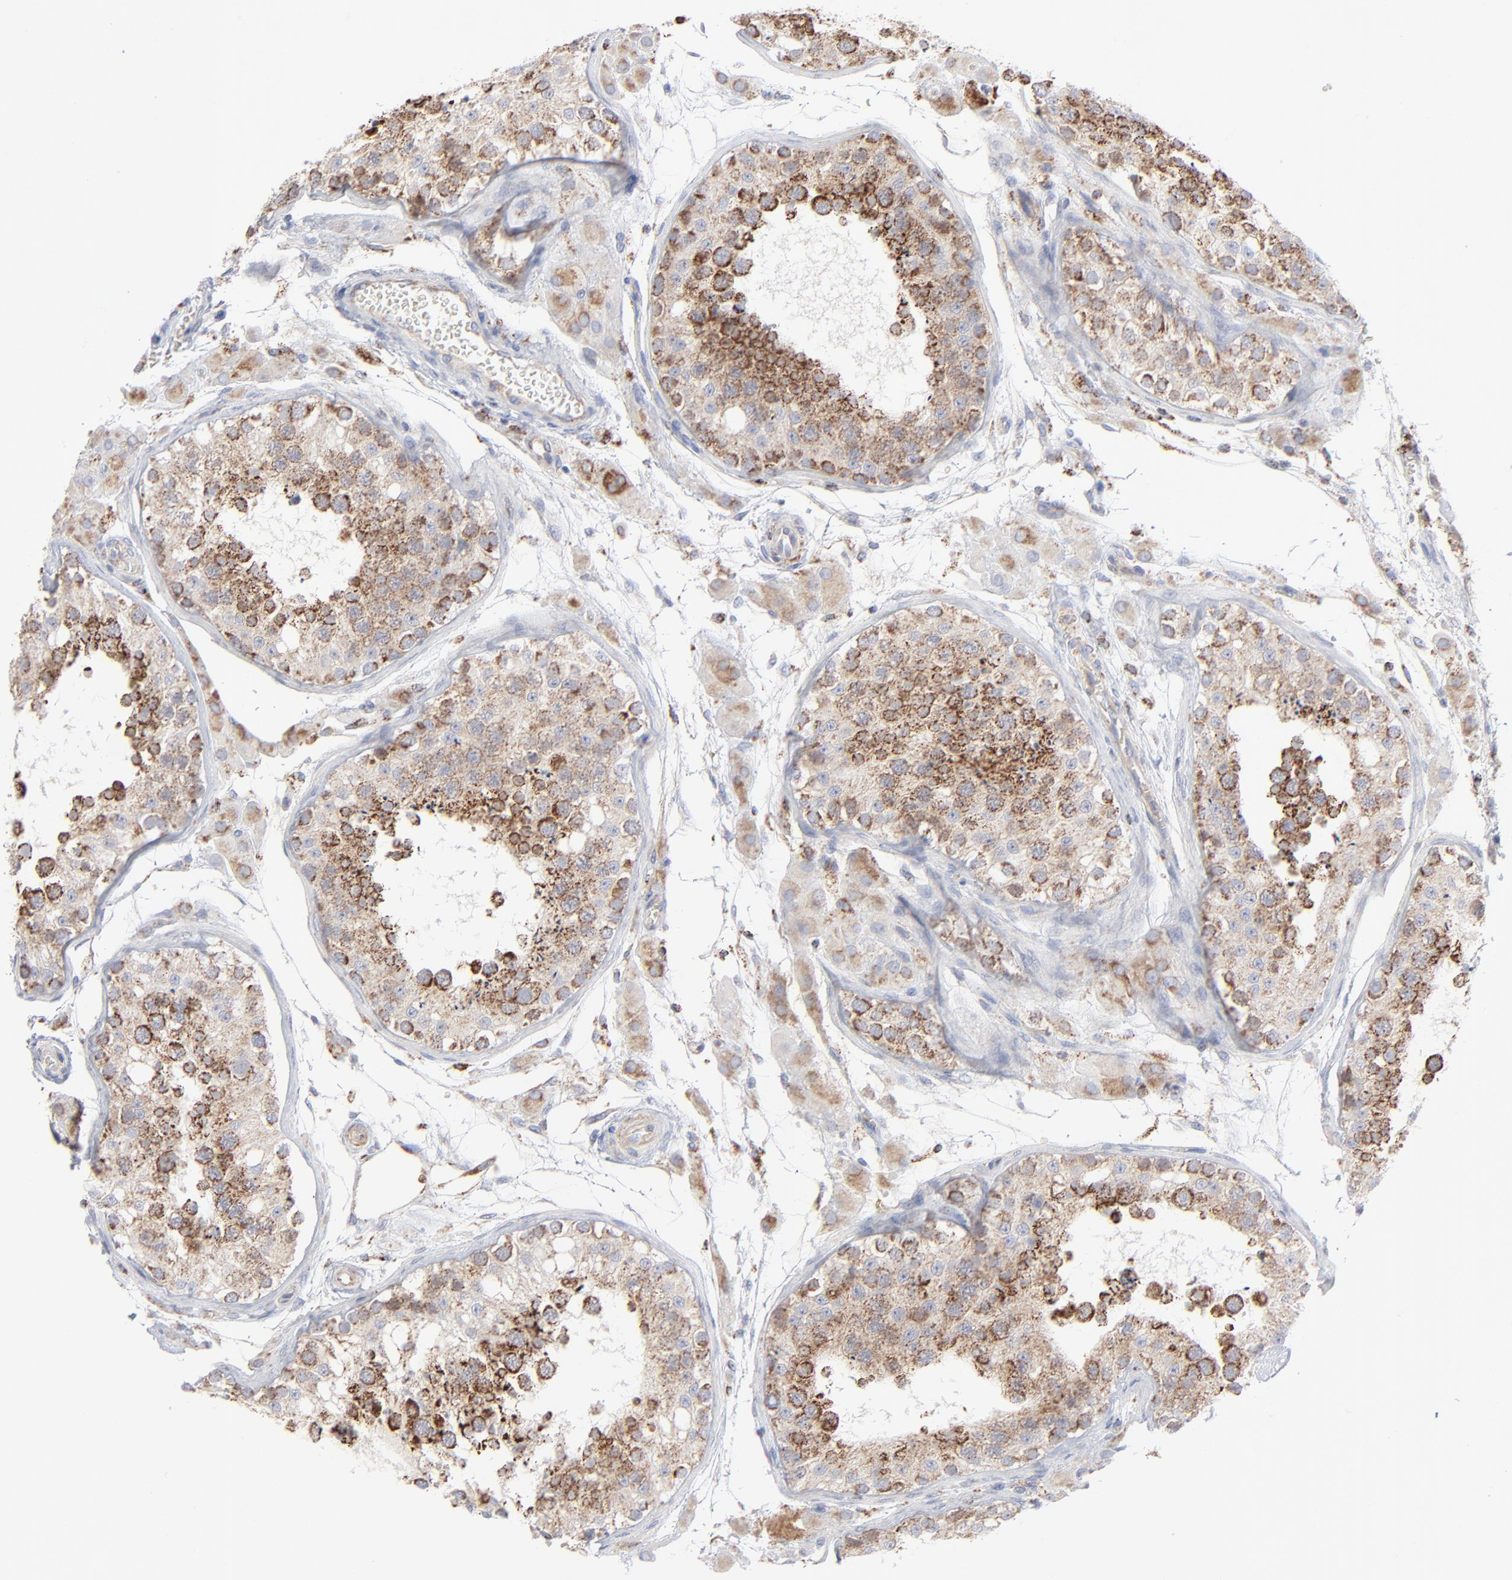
{"staining": {"intensity": "moderate", "quantity": ">75%", "location": "cytoplasmic/membranous"}, "tissue": "testis", "cell_type": "Cells in seminiferous ducts", "image_type": "normal", "snomed": [{"axis": "morphology", "description": "Normal tissue, NOS"}, {"axis": "topography", "description": "Testis"}], "caption": "Protein staining reveals moderate cytoplasmic/membranous expression in about >75% of cells in seminiferous ducts in unremarkable testis.", "gene": "ASB3", "patient": {"sex": "male", "age": 26}}